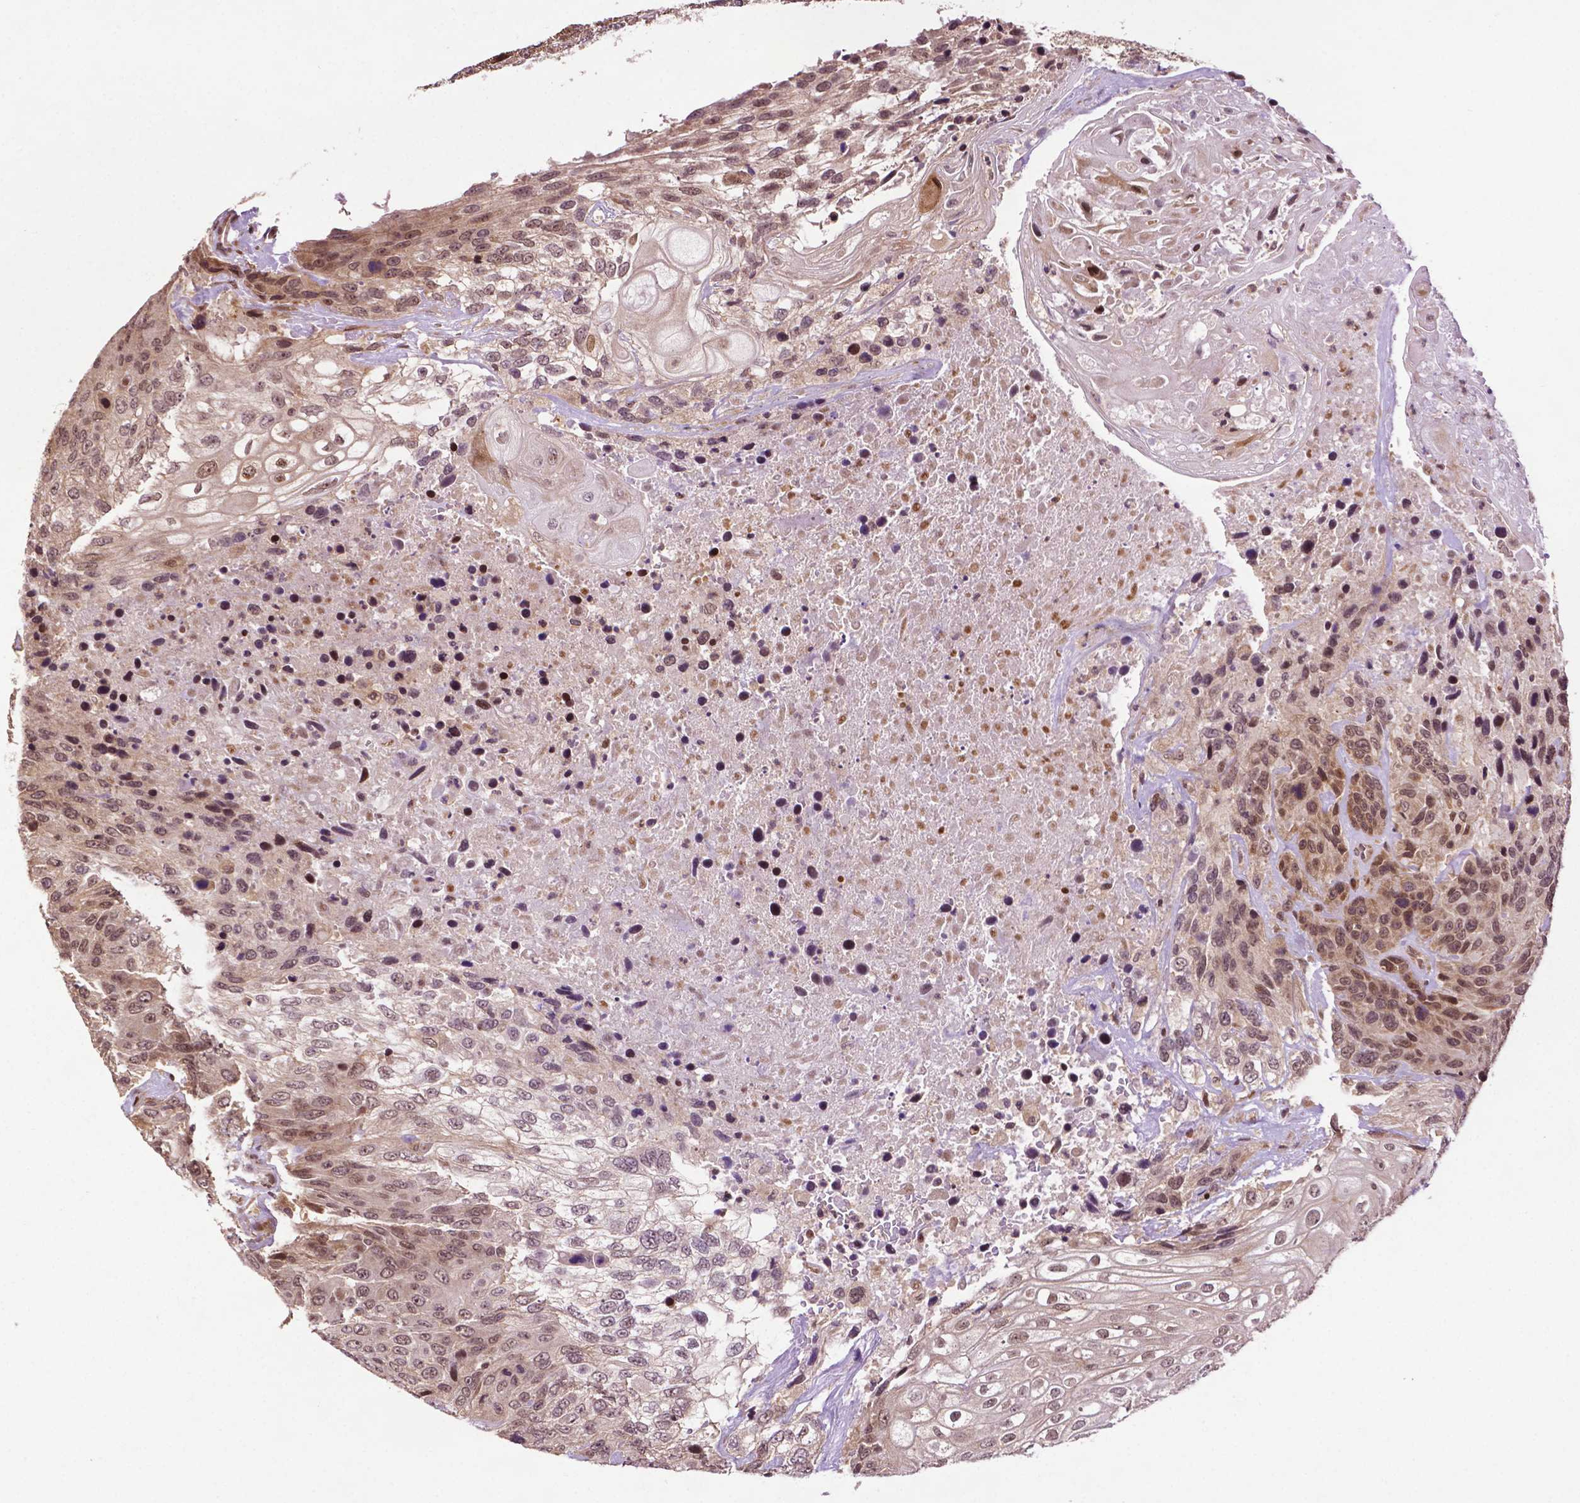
{"staining": {"intensity": "moderate", "quantity": ">75%", "location": "cytoplasmic/membranous,nuclear"}, "tissue": "urothelial cancer", "cell_type": "Tumor cells", "image_type": "cancer", "snomed": [{"axis": "morphology", "description": "Urothelial carcinoma, High grade"}, {"axis": "topography", "description": "Urinary bladder"}], "caption": "Immunohistochemistry (IHC) (DAB) staining of high-grade urothelial carcinoma displays moderate cytoplasmic/membranous and nuclear protein staining in about >75% of tumor cells.", "gene": "TMX2", "patient": {"sex": "female", "age": 70}}